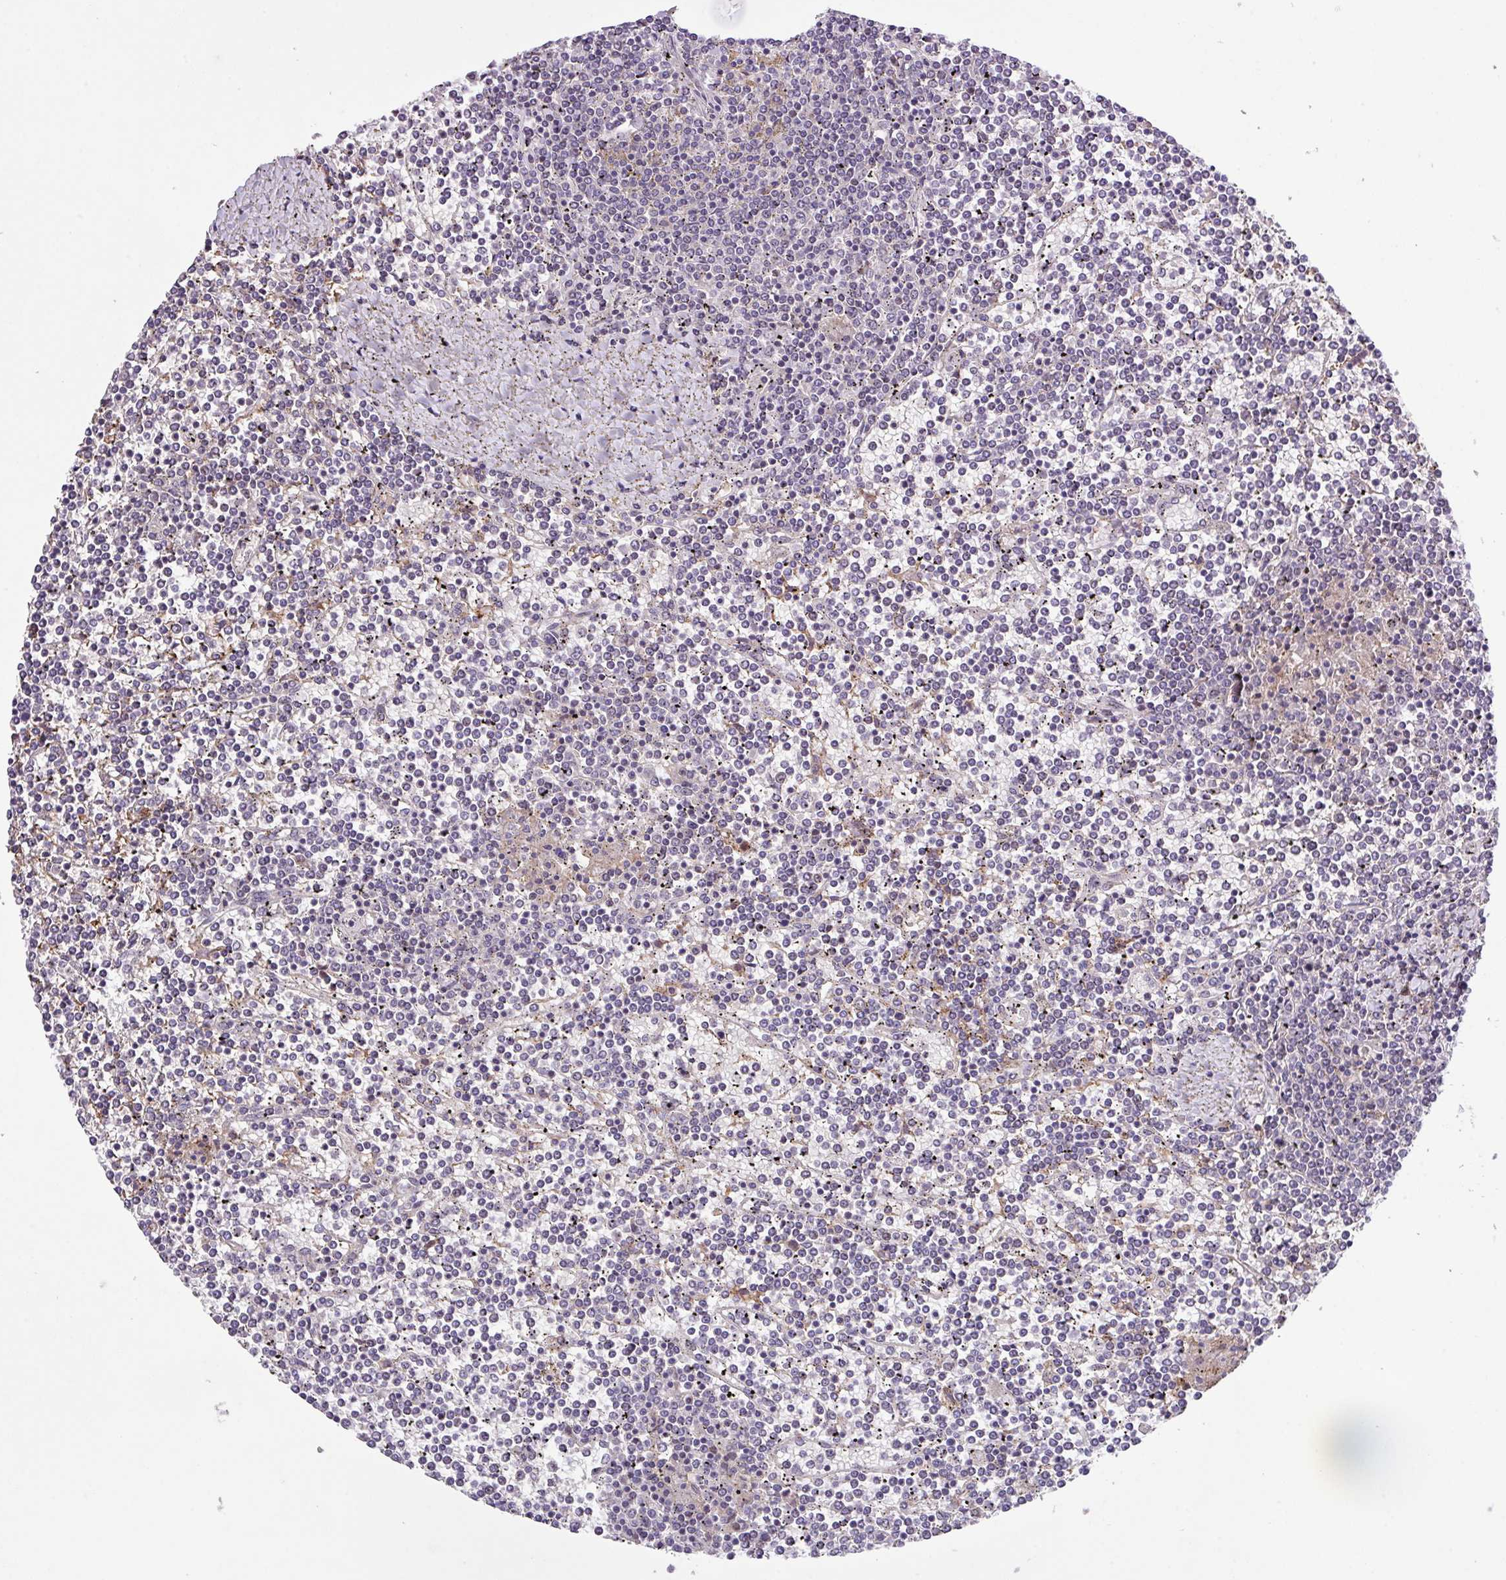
{"staining": {"intensity": "negative", "quantity": "none", "location": "none"}, "tissue": "lymphoma", "cell_type": "Tumor cells", "image_type": "cancer", "snomed": [{"axis": "morphology", "description": "Malignant lymphoma, non-Hodgkin's type, Low grade"}, {"axis": "topography", "description": "Spleen"}], "caption": "Immunohistochemical staining of human lymphoma demonstrates no significant expression in tumor cells.", "gene": "RPP25L", "patient": {"sex": "female", "age": 19}}